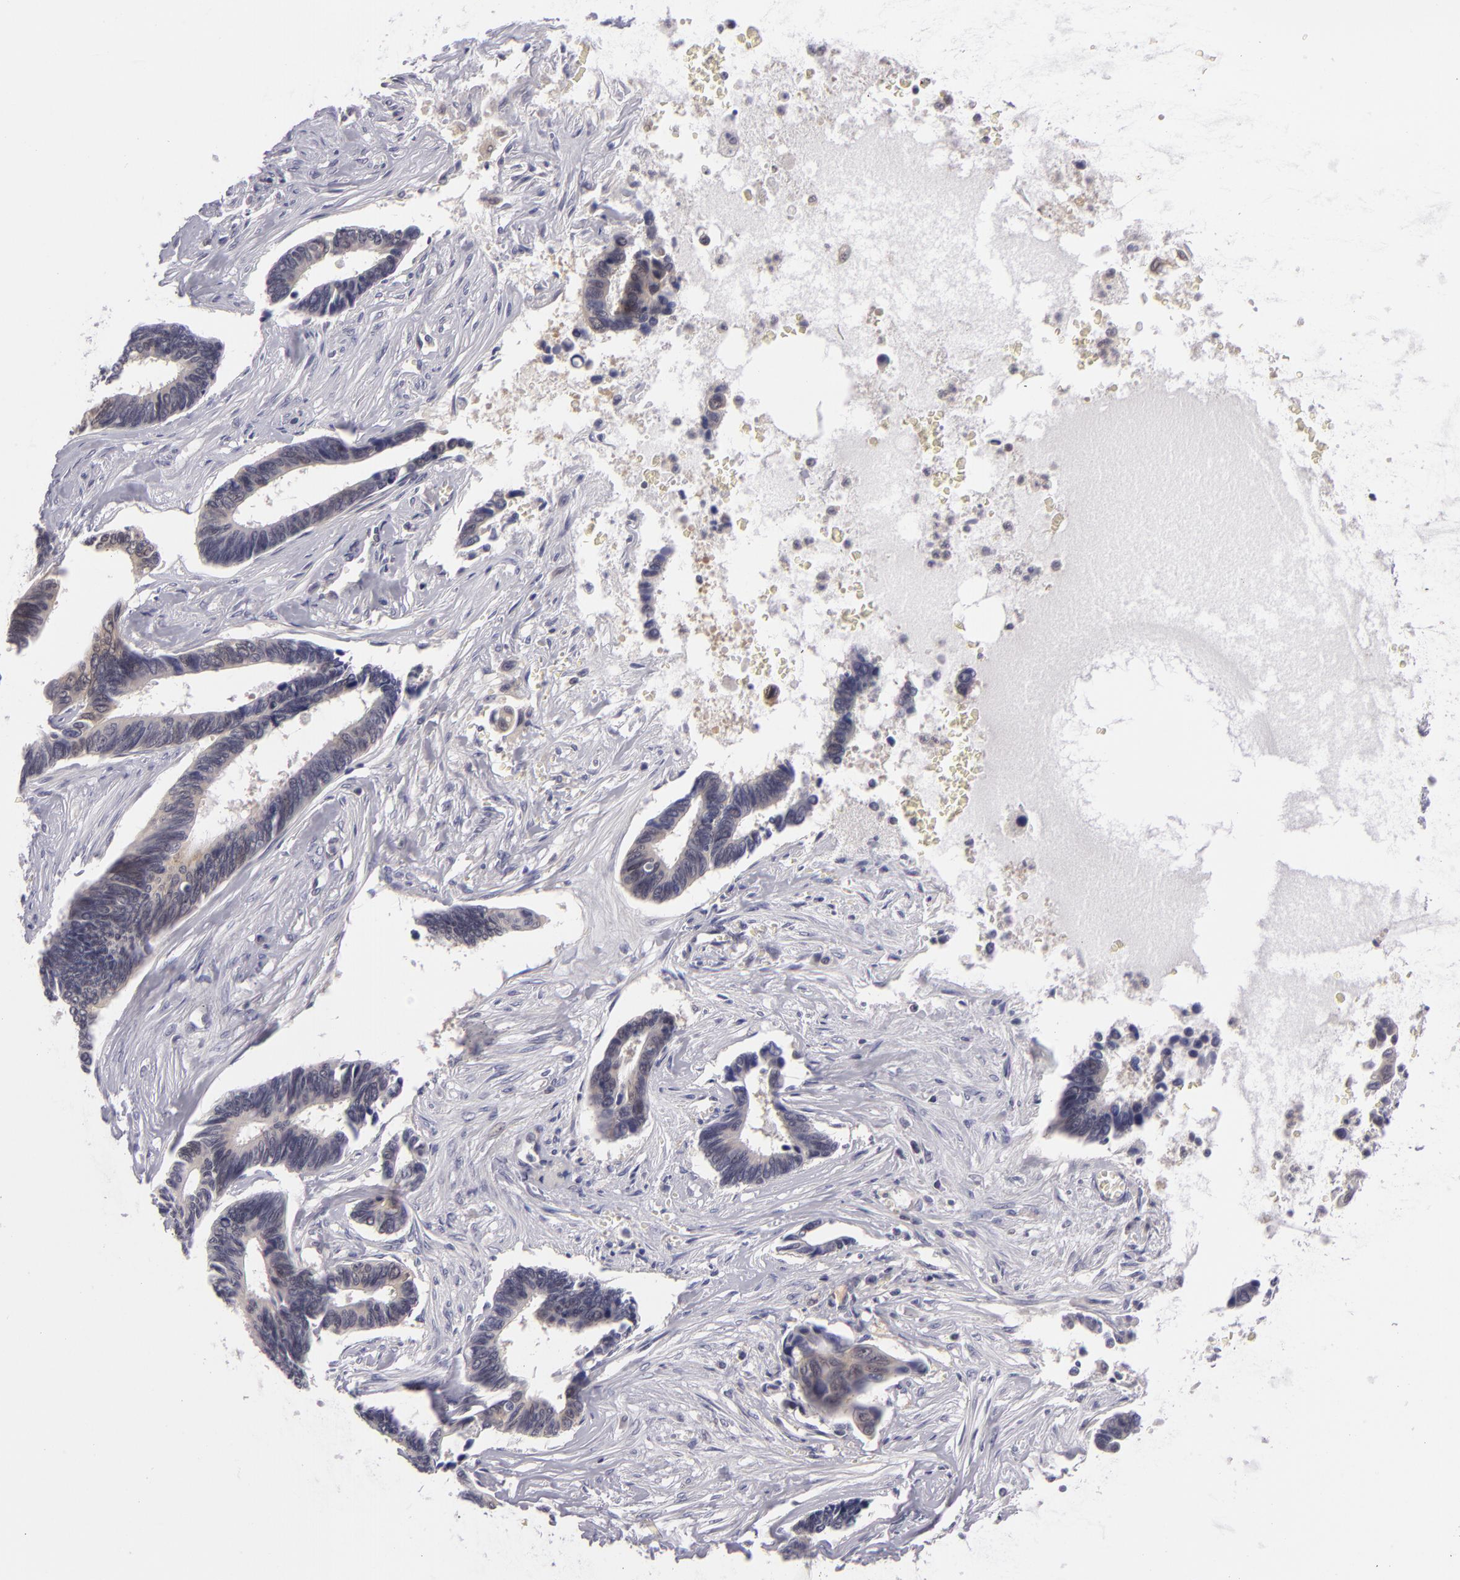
{"staining": {"intensity": "weak", "quantity": "25%-75%", "location": "cytoplasmic/membranous"}, "tissue": "pancreatic cancer", "cell_type": "Tumor cells", "image_type": "cancer", "snomed": [{"axis": "morphology", "description": "Adenocarcinoma, NOS"}, {"axis": "topography", "description": "Pancreas"}], "caption": "Immunohistochemistry of pancreatic cancer displays low levels of weak cytoplasmic/membranous expression in about 25%-75% of tumor cells.", "gene": "BCL10", "patient": {"sex": "female", "age": 70}}